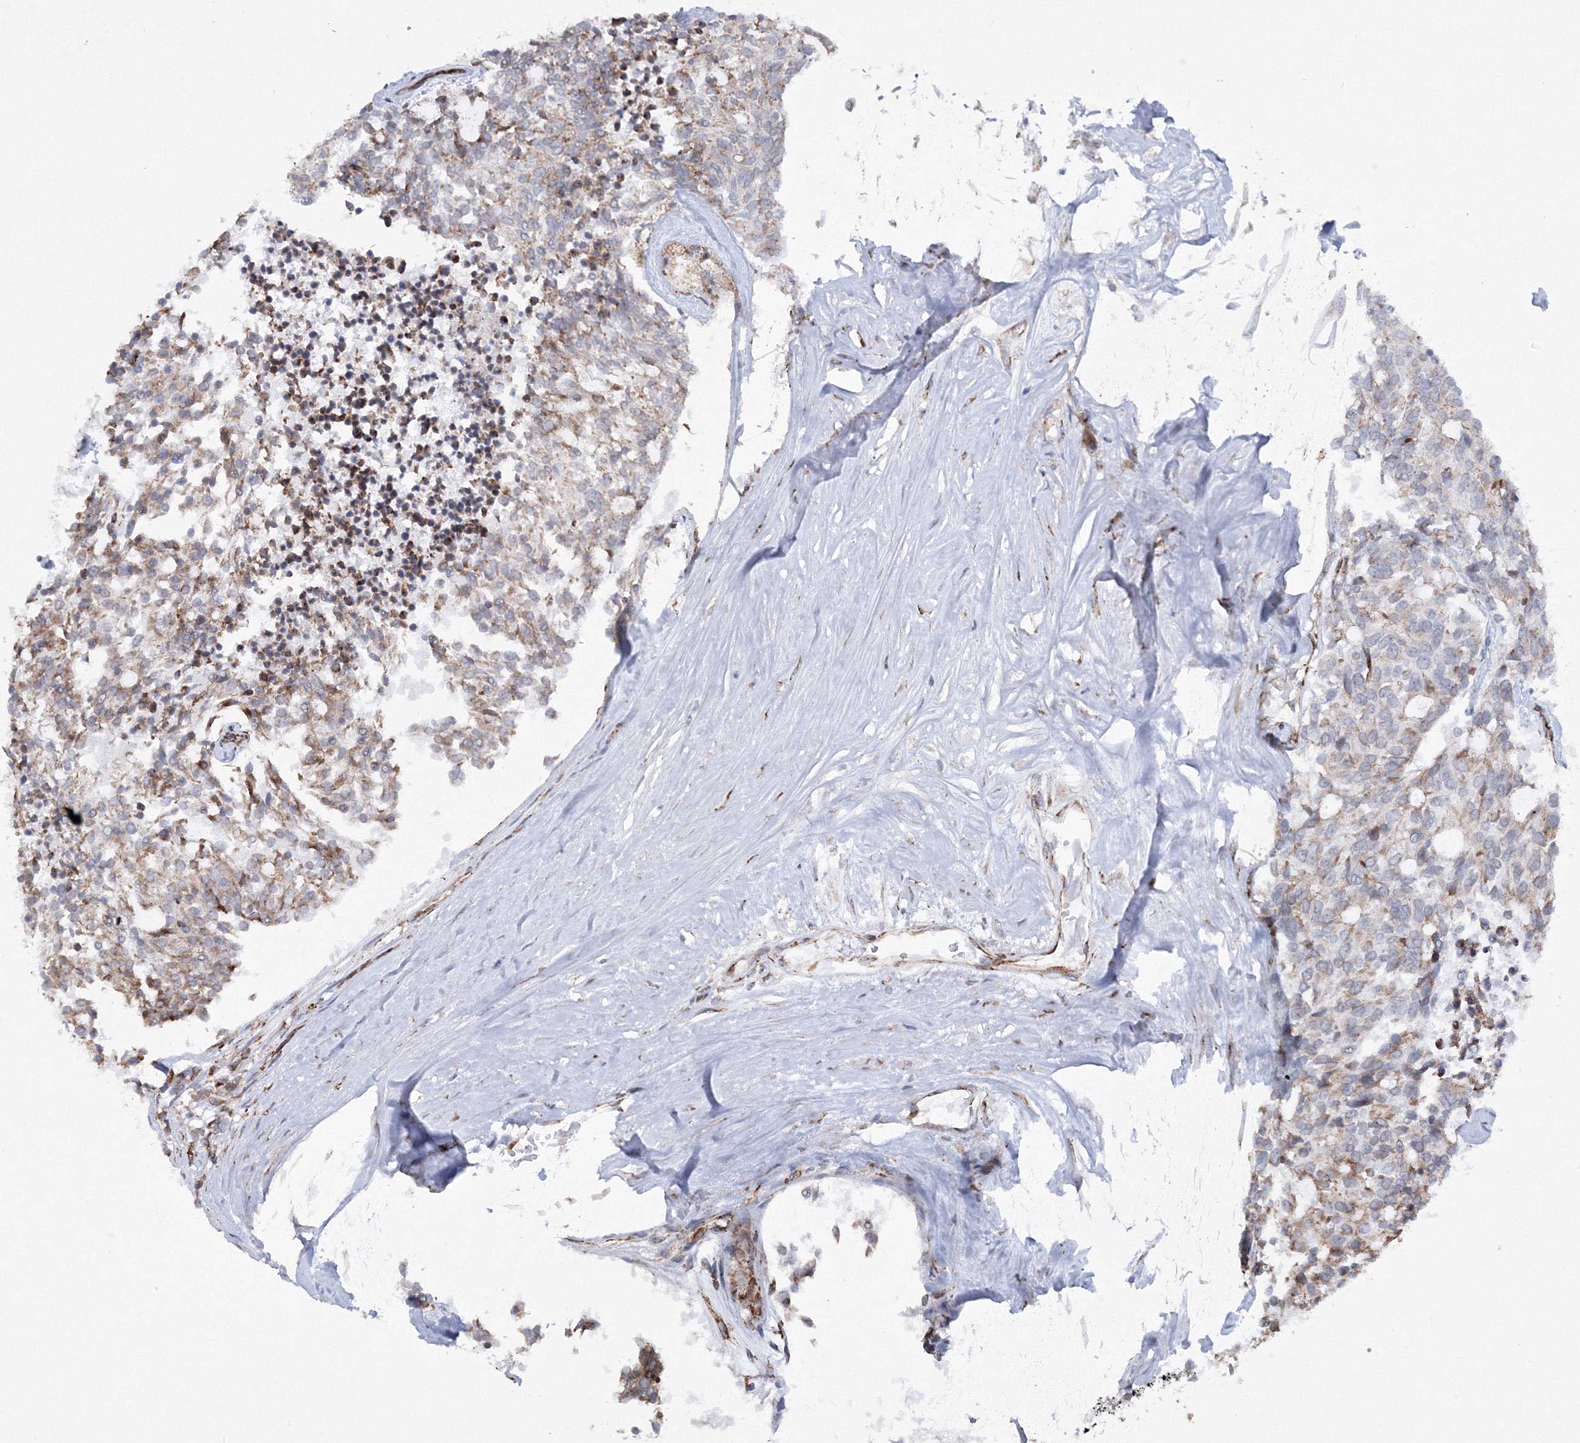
{"staining": {"intensity": "moderate", "quantity": "25%-75%", "location": "cytoplasmic/membranous"}, "tissue": "carcinoid", "cell_type": "Tumor cells", "image_type": "cancer", "snomed": [{"axis": "morphology", "description": "Carcinoid, malignant, NOS"}, {"axis": "topography", "description": "Pancreas"}], "caption": "Immunohistochemical staining of human malignant carcinoid reveals medium levels of moderate cytoplasmic/membranous staining in about 25%-75% of tumor cells. (IHC, brightfield microscopy, high magnification).", "gene": "EFCAB12", "patient": {"sex": "female", "age": 54}}